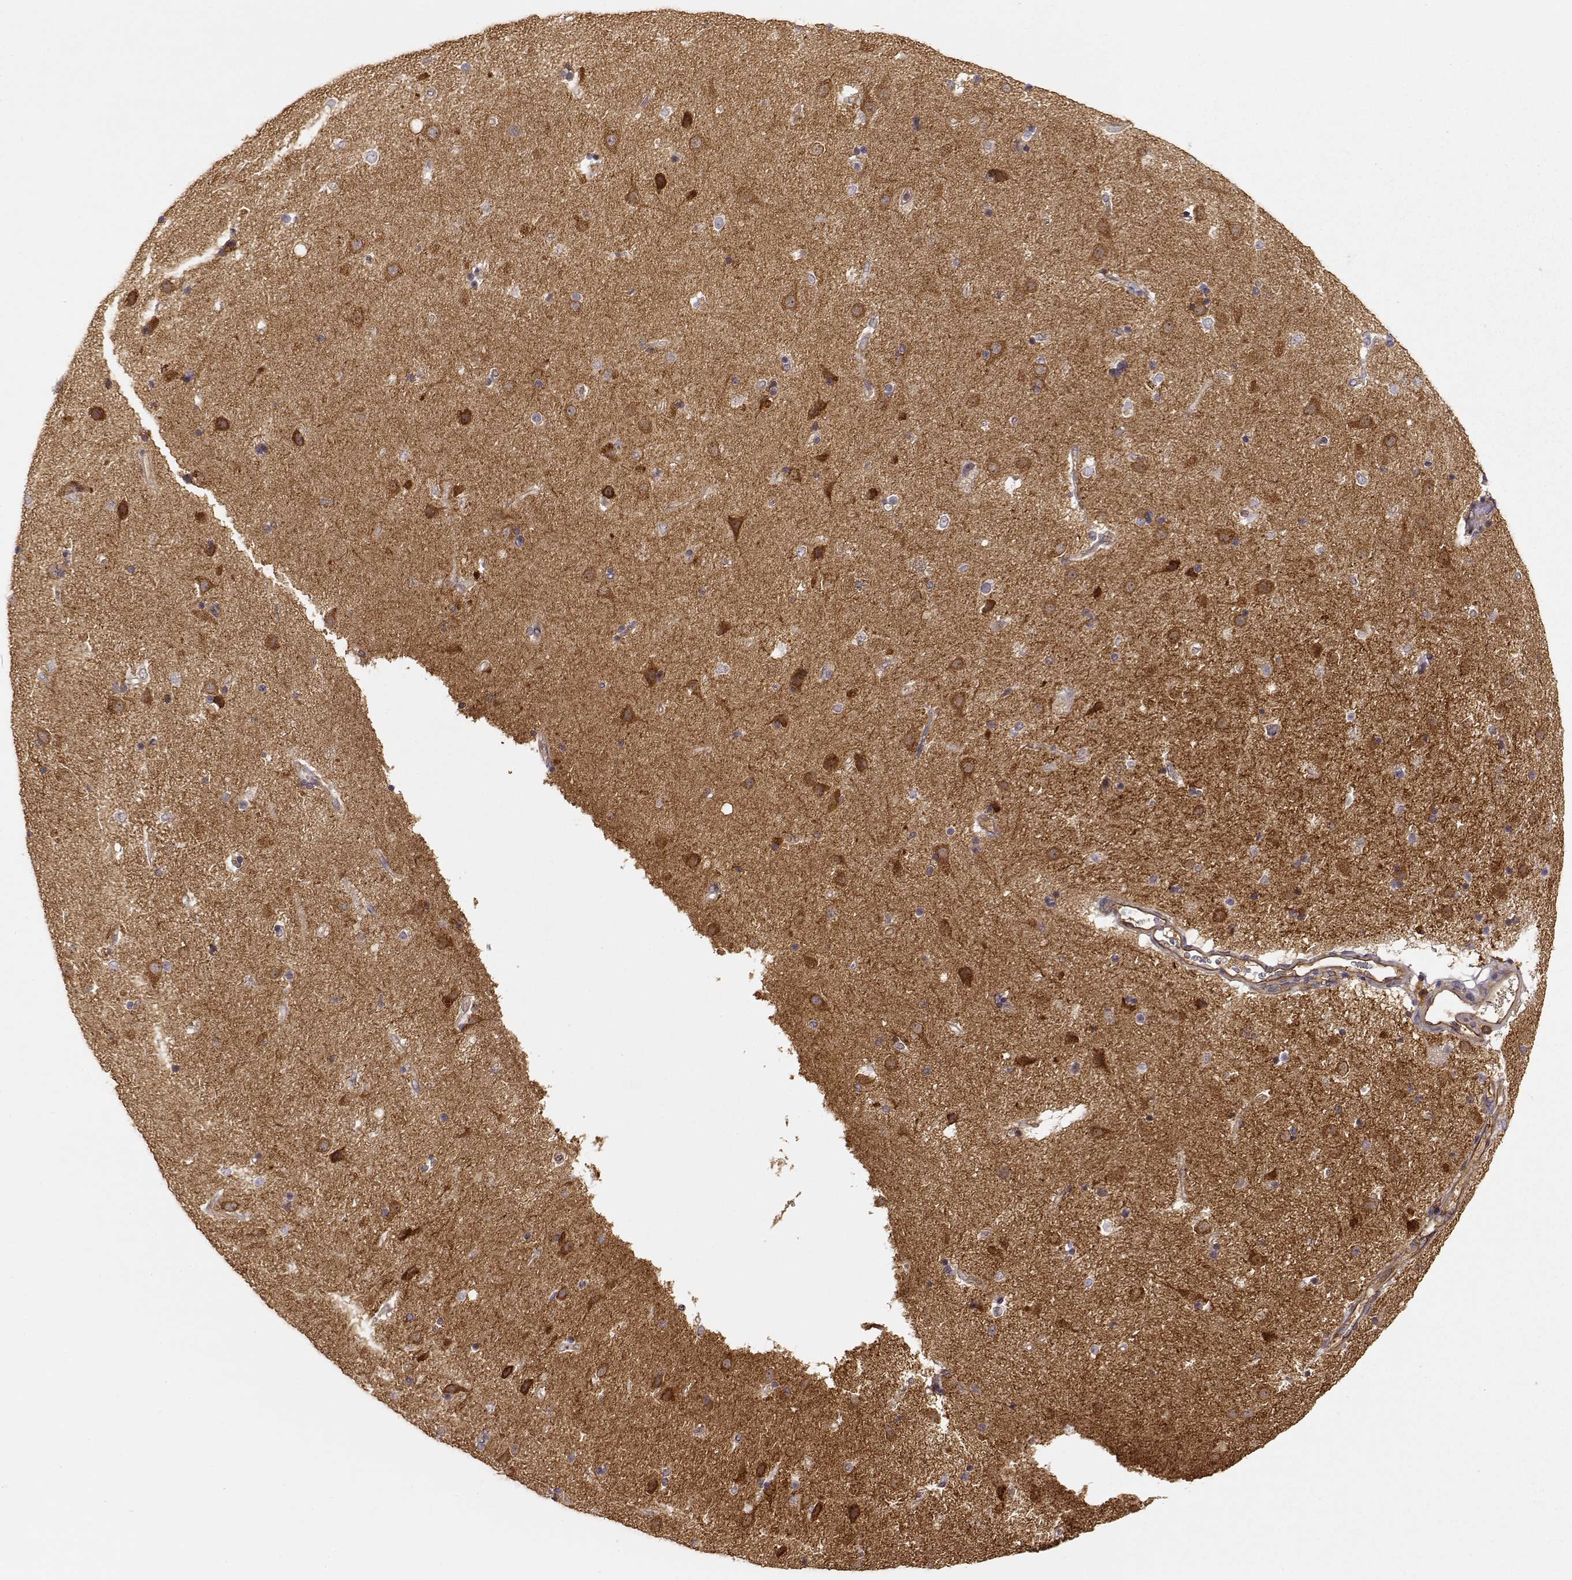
{"staining": {"intensity": "strong", "quantity": "<25%", "location": "cytoplasmic/membranous"}, "tissue": "caudate", "cell_type": "Glial cells", "image_type": "normal", "snomed": [{"axis": "morphology", "description": "Normal tissue, NOS"}, {"axis": "topography", "description": "Lateral ventricle wall"}], "caption": "Protein analysis of normal caudate displays strong cytoplasmic/membranous positivity in approximately <25% of glial cells.", "gene": "ARHGEF2", "patient": {"sex": "female", "age": 71}}